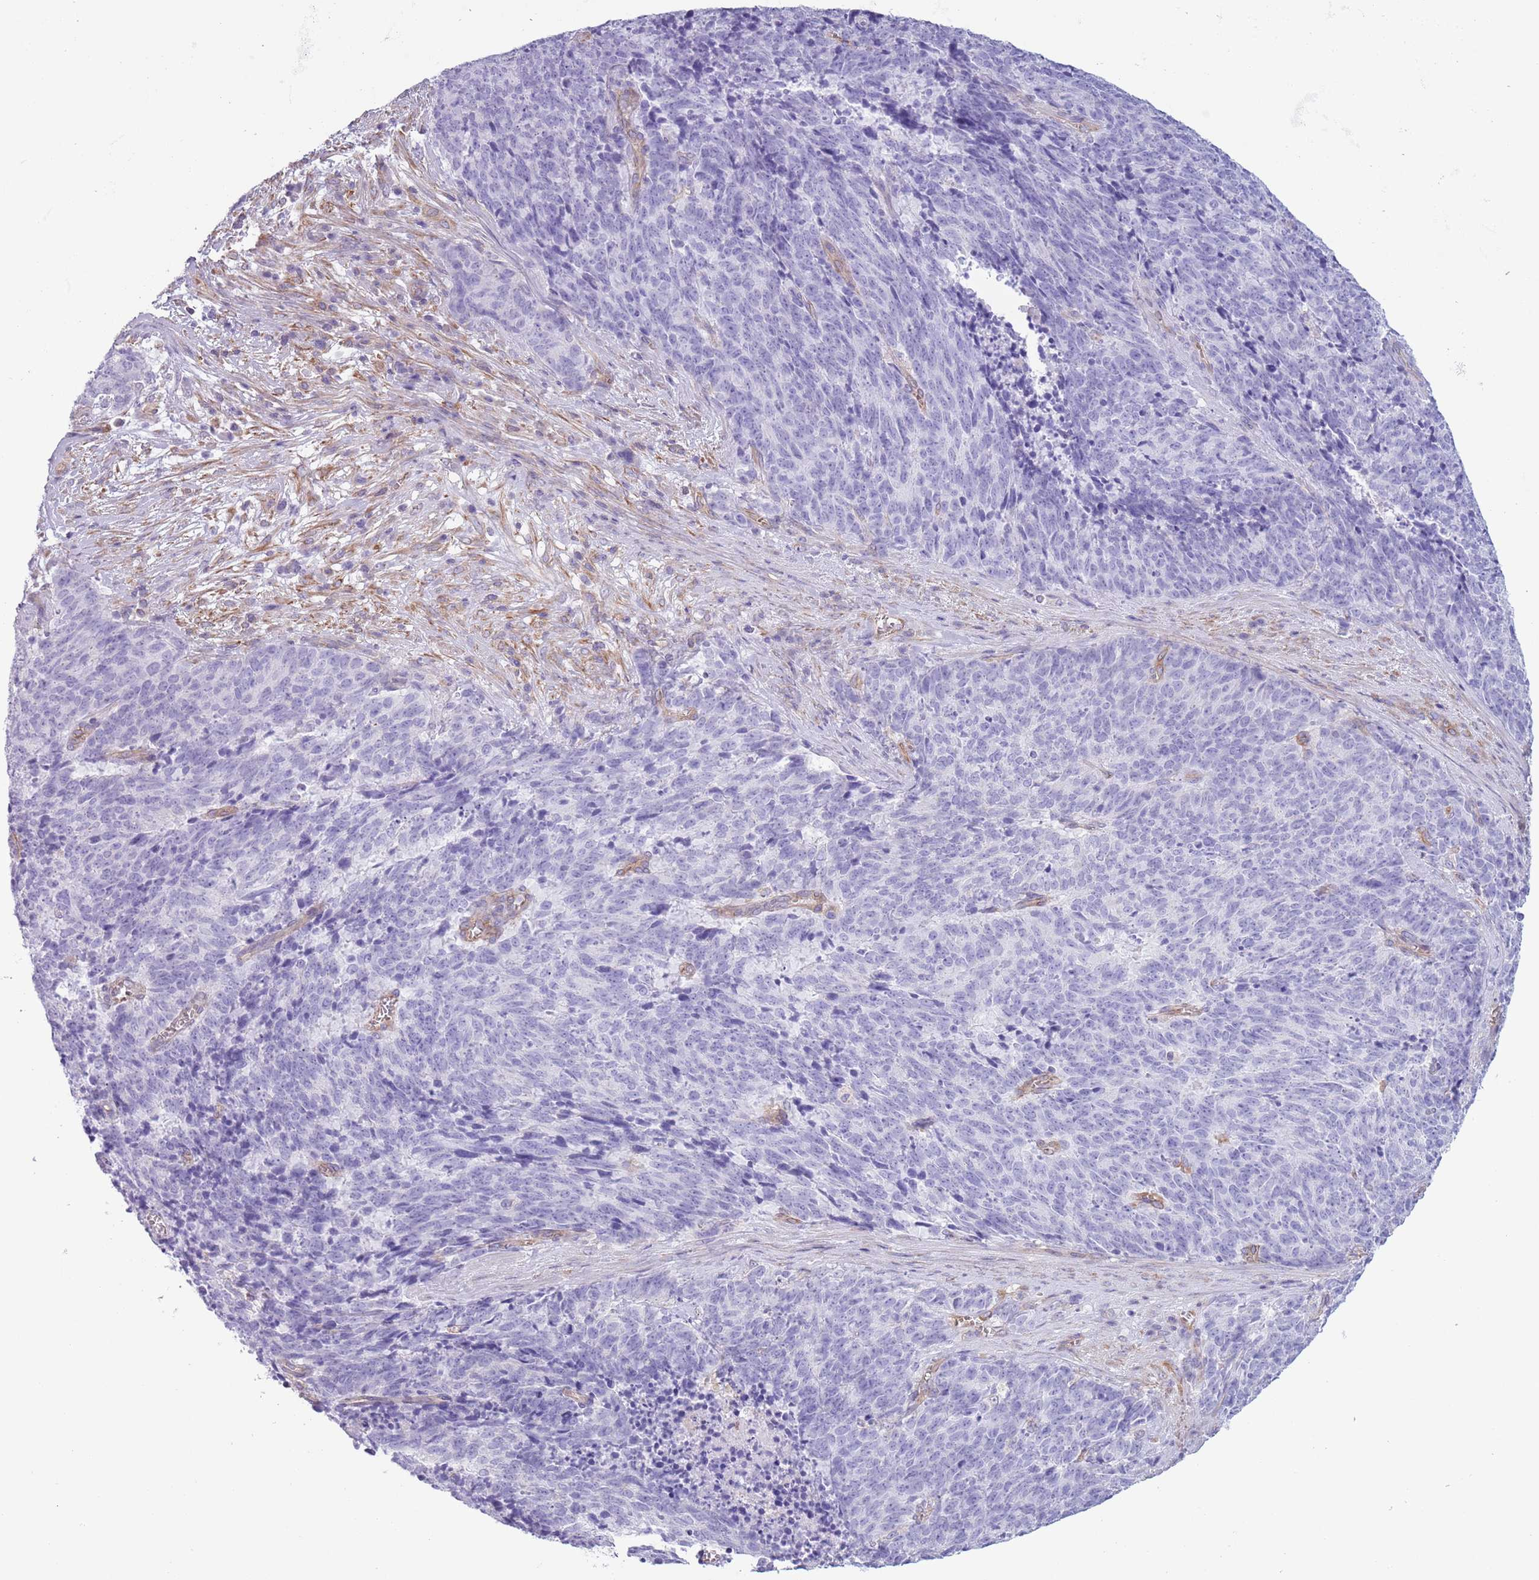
{"staining": {"intensity": "negative", "quantity": "none", "location": "none"}, "tissue": "cervical cancer", "cell_type": "Tumor cells", "image_type": "cancer", "snomed": [{"axis": "morphology", "description": "Squamous cell carcinoma, NOS"}, {"axis": "topography", "description": "Cervix"}], "caption": "Immunohistochemistry histopathology image of neoplastic tissue: human cervical cancer (squamous cell carcinoma) stained with DAB (3,3'-diaminobenzidine) demonstrates no significant protein staining in tumor cells.", "gene": "RBP3", "patient": {"sex": "female", "age": 29}}